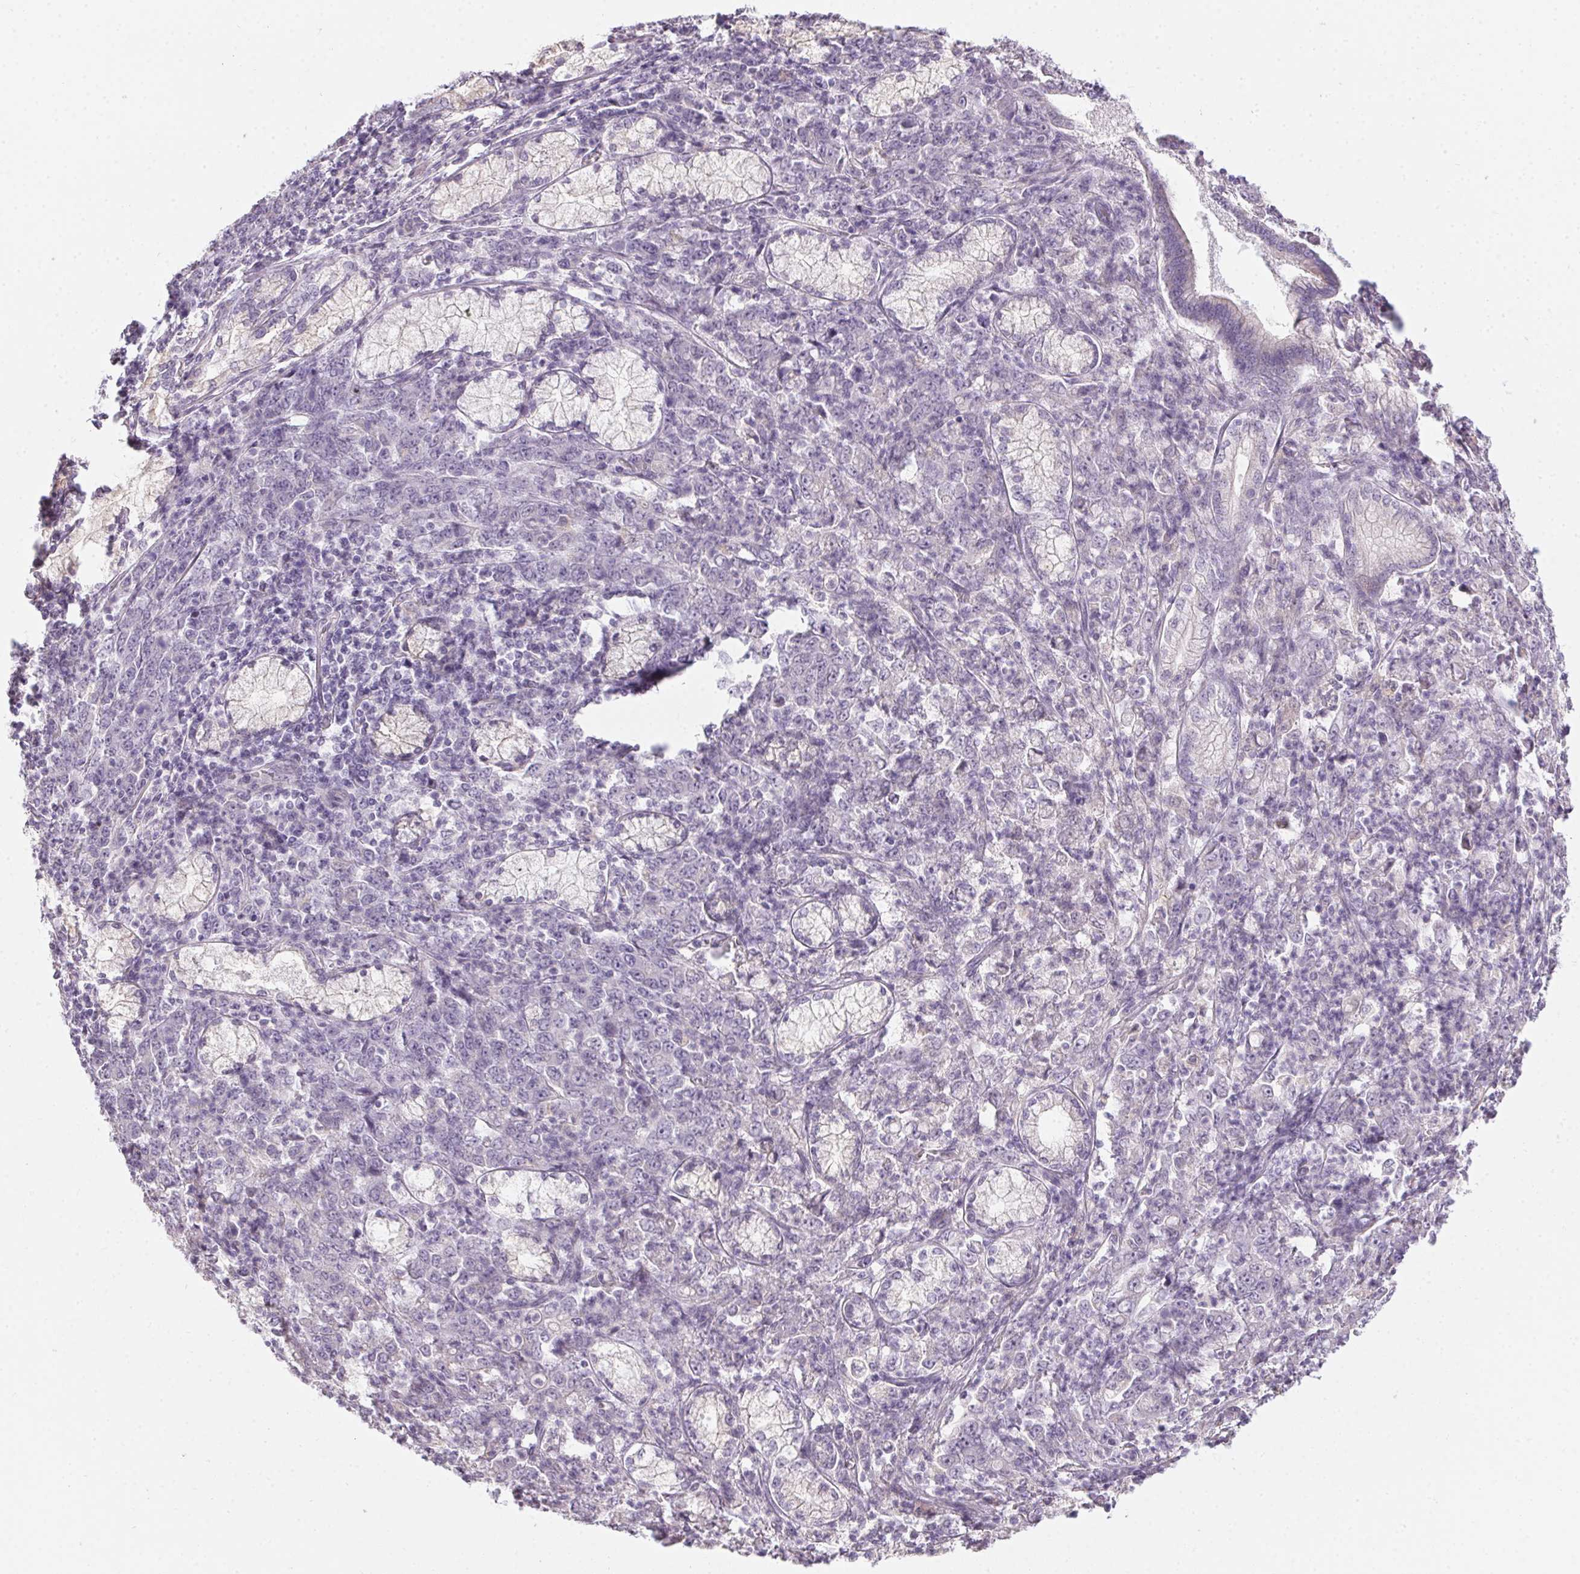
{"staining": {"intensity": "negative", "quantity": "none", "location": "none"}, "tissue": "stomach cancer", "cell_type": "Tumor cells", "image_type": "cancer", "snomed": [{"axis": "morphology", "description": "Adenocarcinoma, NOS"}, {"axis": "topography", "description": "Stomach, lower"}], "caption": "A histopathology image of stomach adenocarcinoma stained for a protein exhibits no brown staining in tumor cells. (Stains: DAB IHC with hematoxylin counter stain, Microscopy: brightfield microscopy at high magnification).", "gene": "CTCFL", "patient": {"sex": "female", "age": 71}}